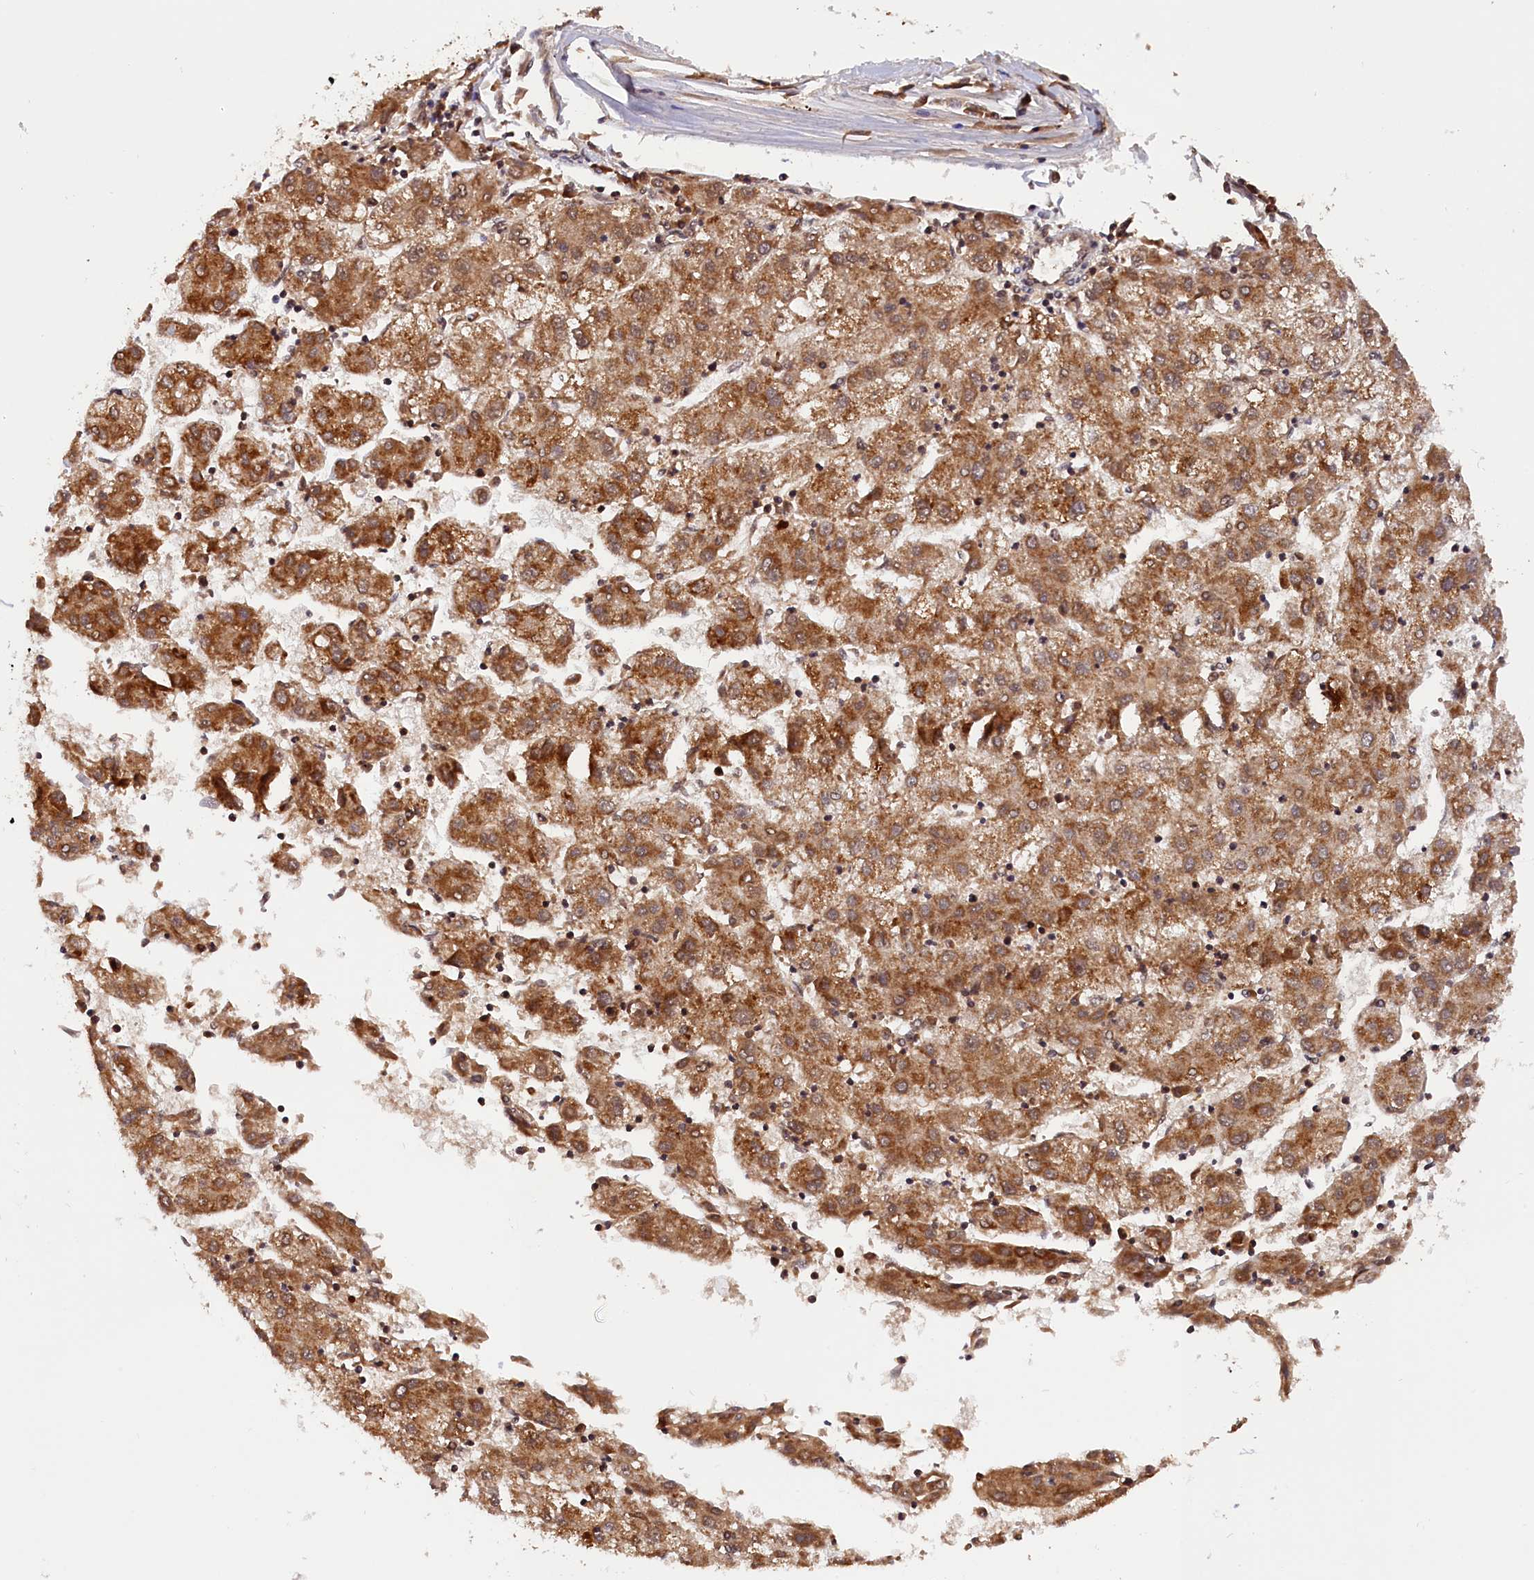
{"staining": {"intensity": "moderate", "quantity": ">75%", "location": "cytoplasmic/membranous"}, "tissue": "liver cancer", "cell_type": "Tumor cells", "image_type": "cancer", "snomed": [{"axis": "morphology", "description": "Carcinoma, Hepatocellular, NOS"}, {"axis": "topography", "description": "Liver"}], "caption": "Human liver cancer (hepatocellular carcinoma) stained for a protein (brown) demonstrates moderate cytoplasmic/membranous positive positivity in approximately >75% of tumor cells.", "gene": "ABAT", "patient": {"sex": "male", "age": 72}}